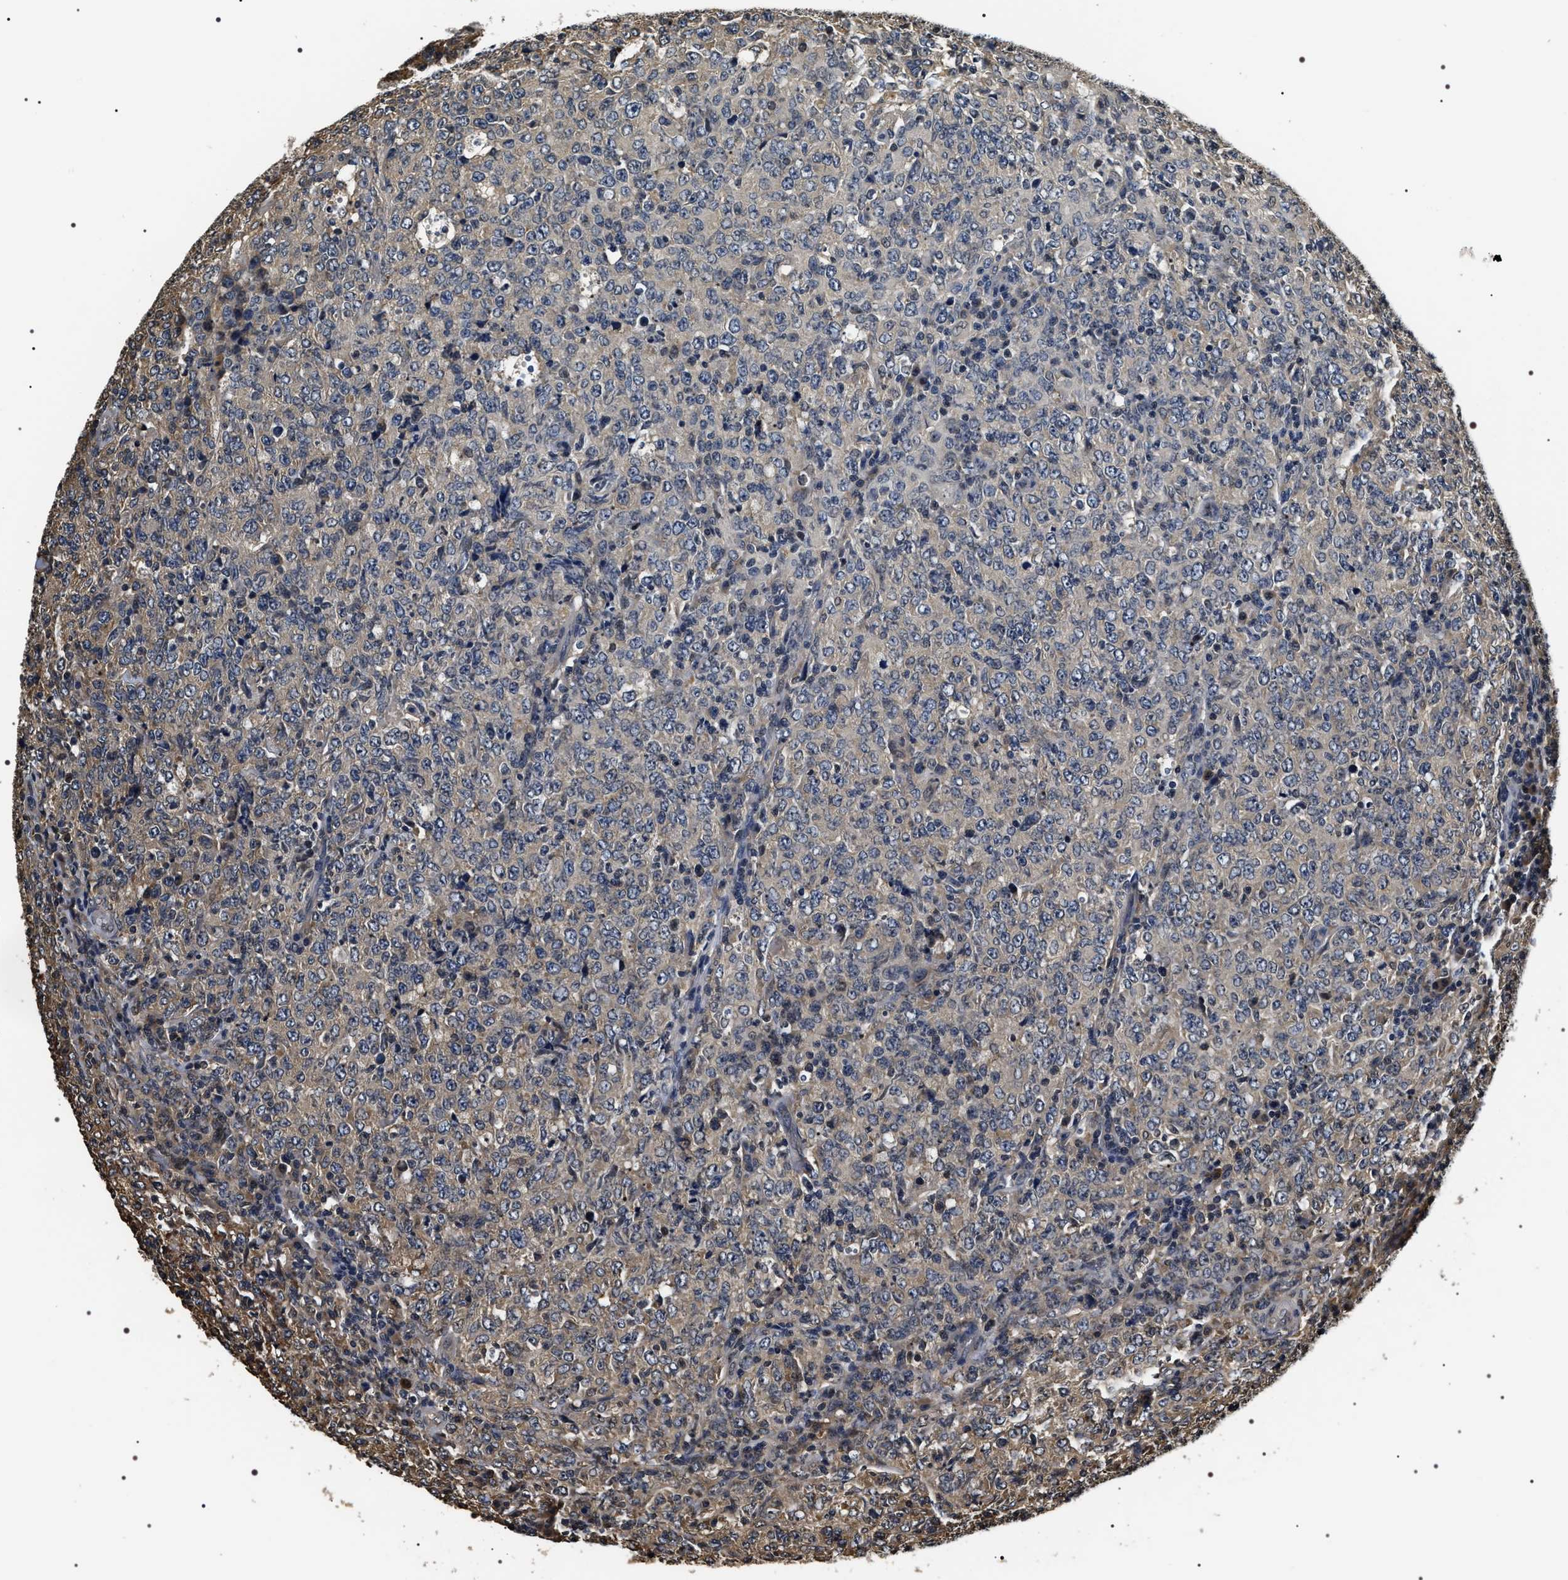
{"staining": {"intensity": "weak", "quantity": "<25%", "location": "cytoplasmic/membranous"}, "tissue": "lymphoma", "cell_type": "Tumor cells", "image_type": "cancer", "snomed": [{"axis": "morphology", "description": "Malignant lymphoma, non-Hodgkin's type, High grade"}, {"axis": "topography", "description": "Tonsil"}], "caption": "Immunohistochemistry image of human malignant lymphoma, non-Hodgkin's type (high-grade) stained for a protein (brown), which reveals no expression in tumor cells.", "gene": "ARHGAP22", "patient": {"sex": "female", "age": 36}}